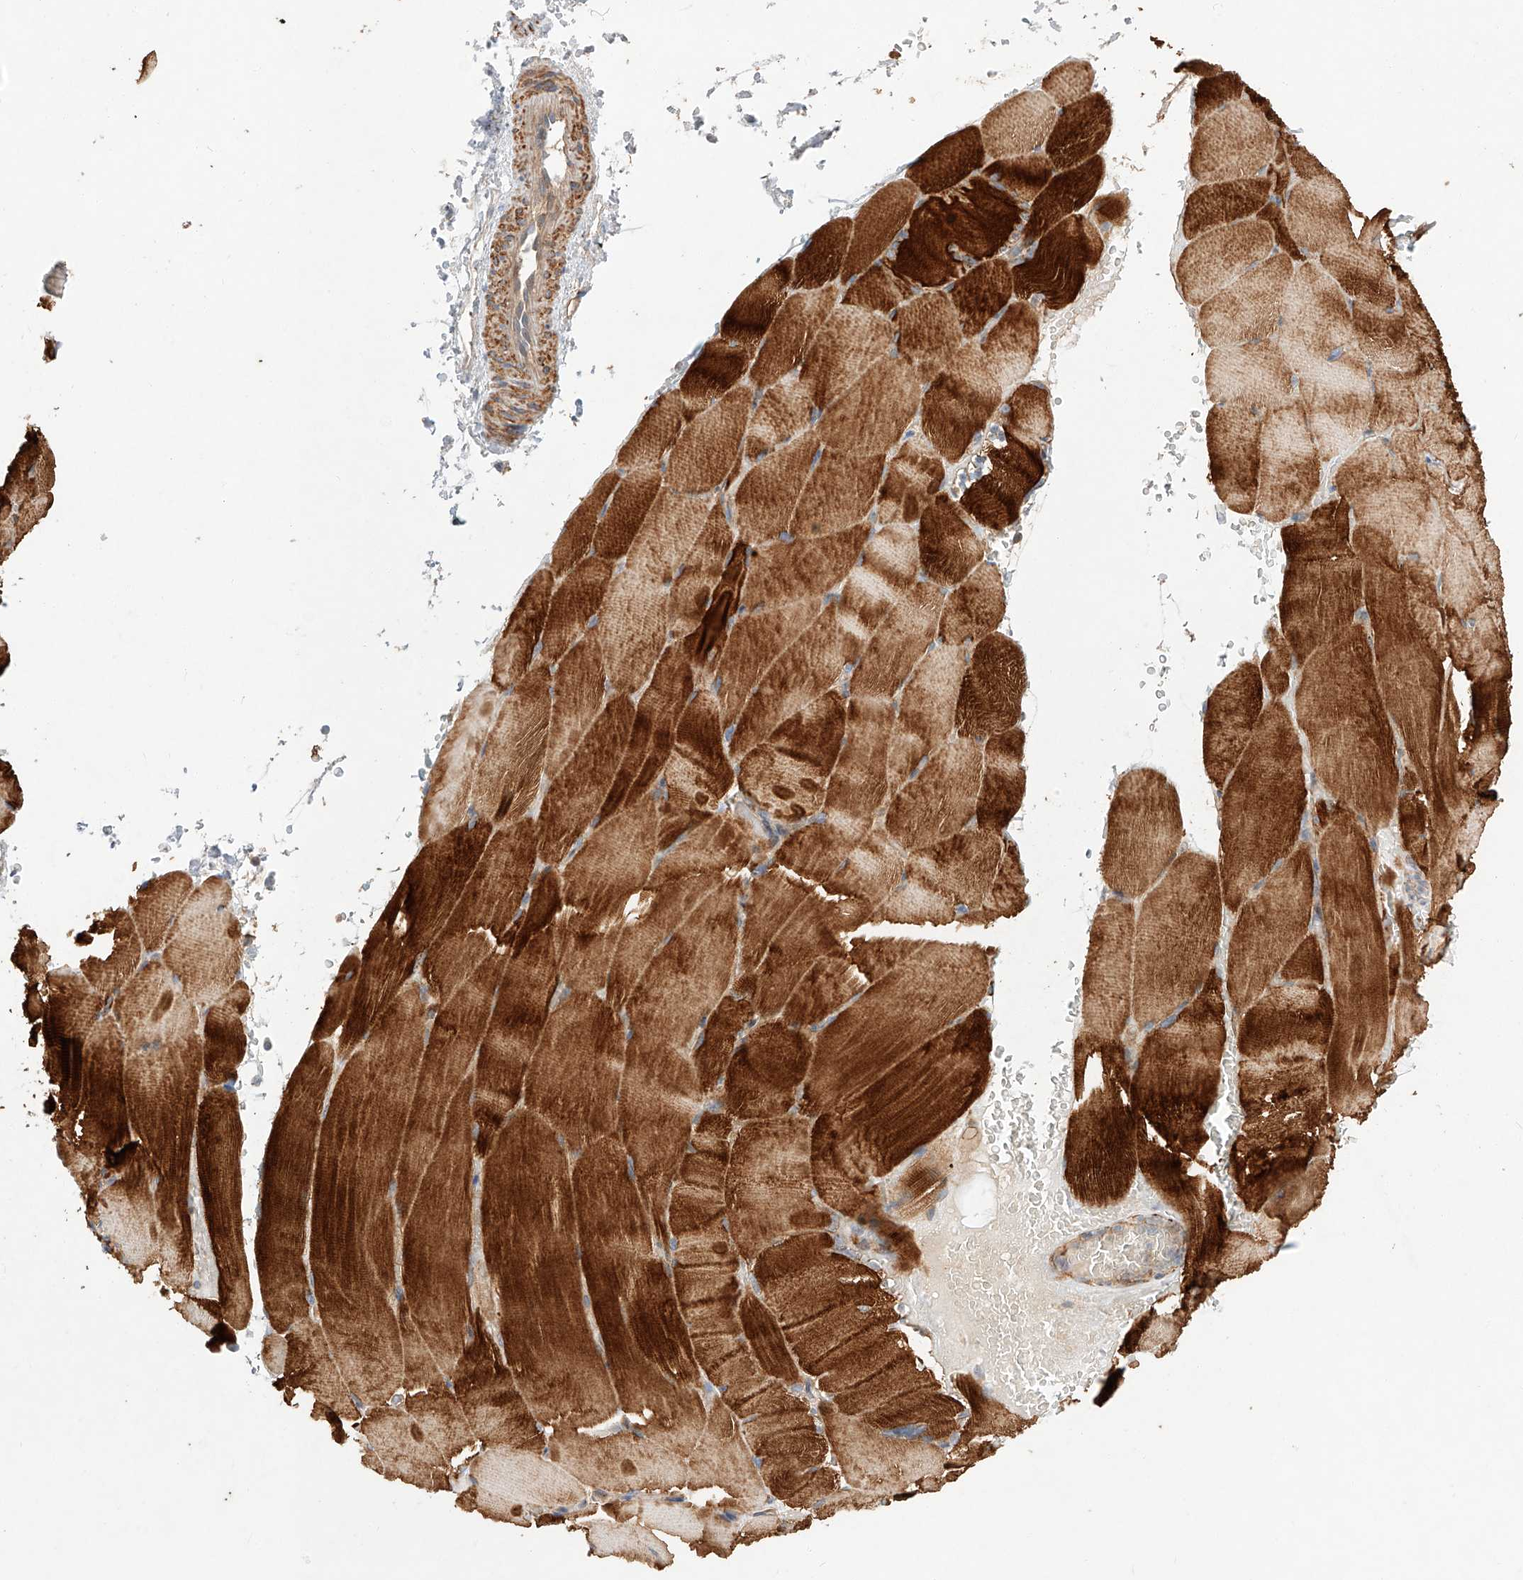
{"staining": {"intensity": "strong", "quantity": ">75%", "location": "cytoplasmic/membranous"}, "tissue": "skeletal muscle", "cell_type": "Myocytes", "image_type": "normal", "snomed": [{"axis": "morphology", "description": "Normal tissue, NOS"}, {"axis": "topography", "description": "Skeletal muscle"}, {"axis": "topography", "description": "Parathyroid gland"}], "caption": "A high-resolution photomicrograph shows IHC staining of normal skeletal muscle, which displays strong cytoplasmic/membranous staining in approximately >75% of myocytes.", "gene": "RAB23", "patient": {"sex": "female", "age": 37}}